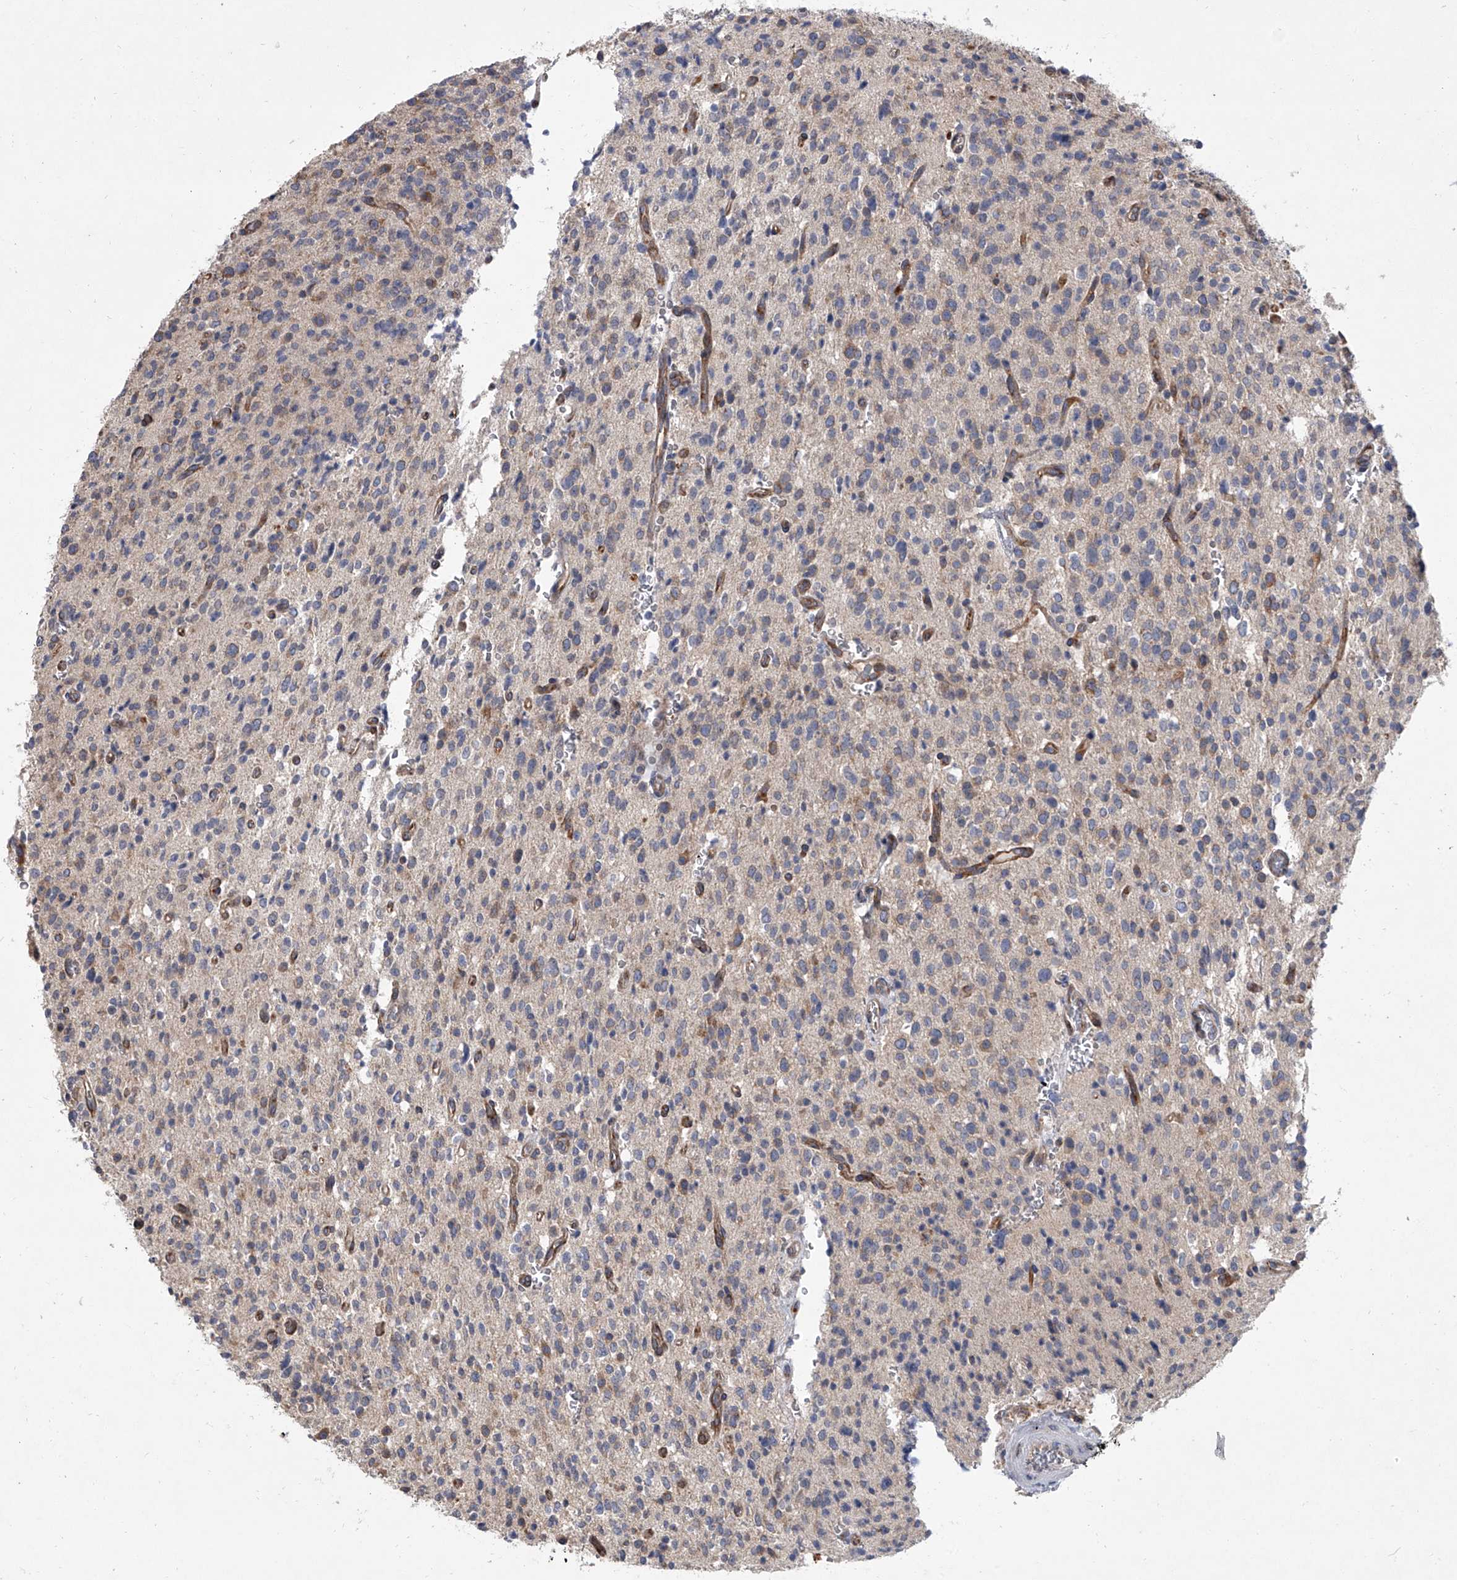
{"staining": {"intensity": "negative", "quantity": "none", "location": "none"}, "tissue": "glioma", "cell_type": "Tumor cells", "image_type": "cancer", "snomed": [{"axis": "morphology", "description": "Glioma, malignant, High grade"}, {"axis": "topography", "description": "Brain"}], "caption": "Tumor cells show no significant protein expression in glioma. (Brightfield microscopy of DAB IHC at high magnification).", "gene": "EIF2S2", "patient": {"sex": "male", "age": 34}}